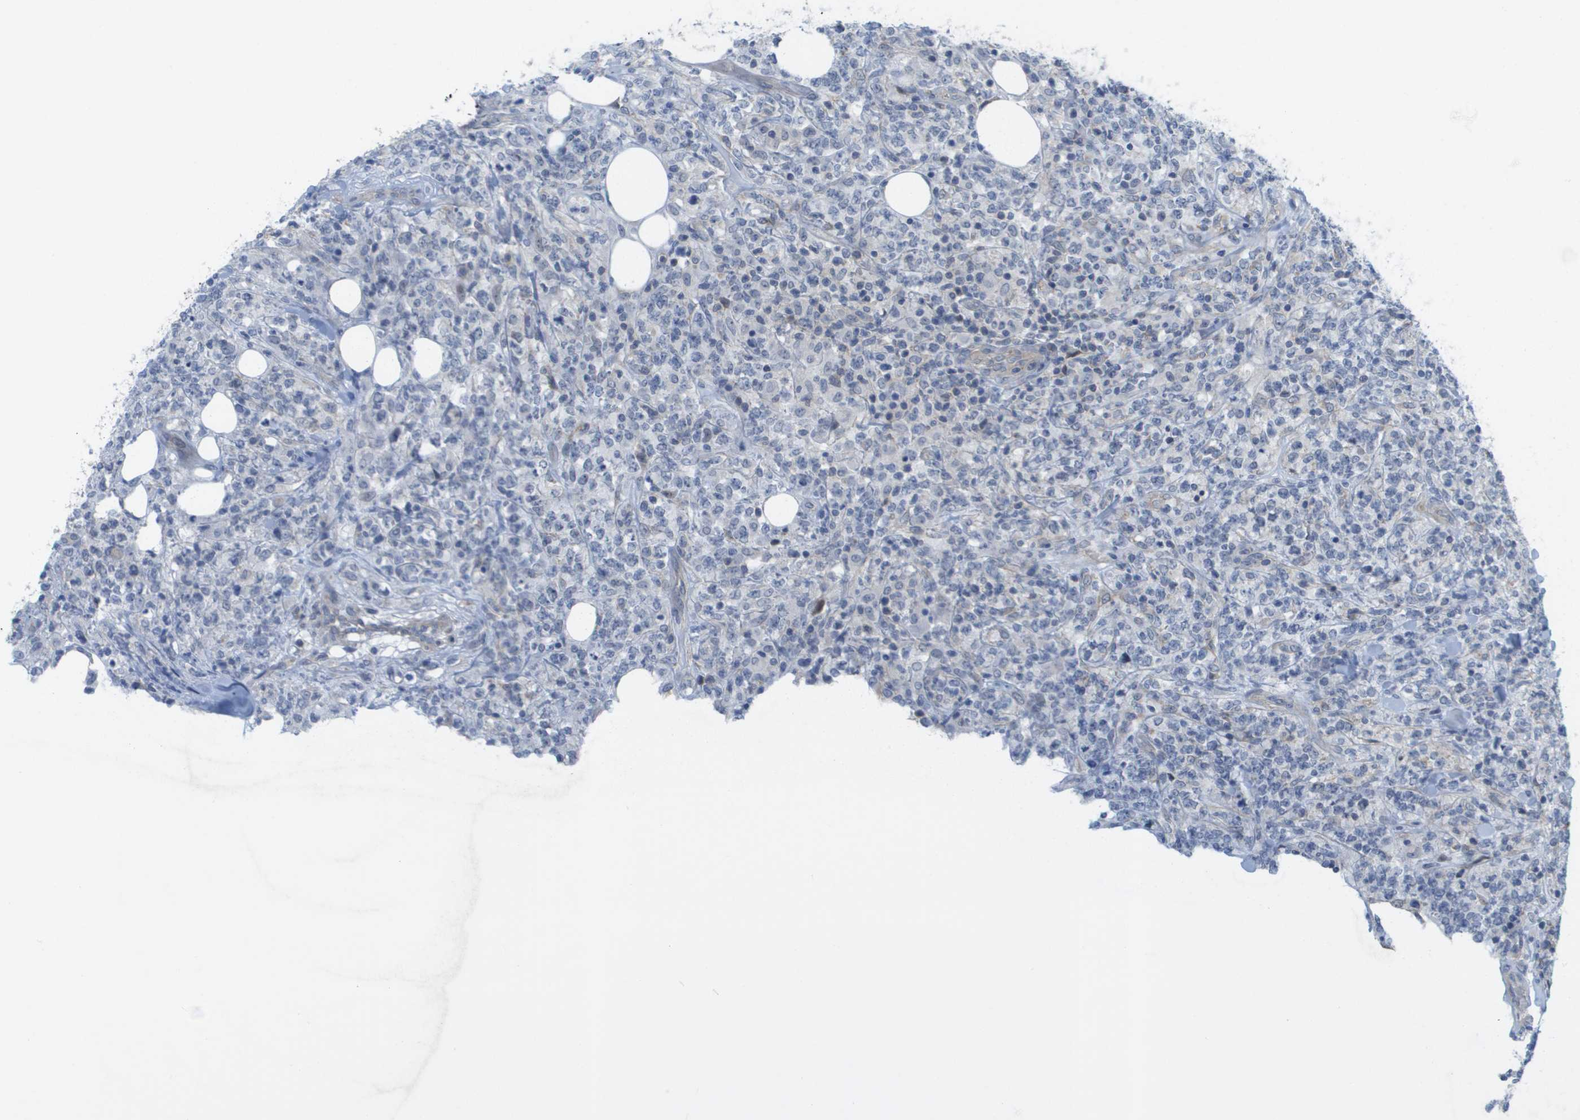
{"staining": {"intensity": "negative", "quantity": "none", "location": "none"}, "tissue": "lymphoma", "cell_type": "Tumor cells", "image_type": "cancer", "snomed": [{"axis": "morphology", "description": "Malignant lymphoma, non-Hodgkin's type, High grade"}, {"axis": "topography", "description": "Soft tissue"}], "caption": "A micrograph of human lymphoma is negative for staining in tumor cells.", "gene": "MTARC2", "patient": {"sex": "male", "age": 18}}